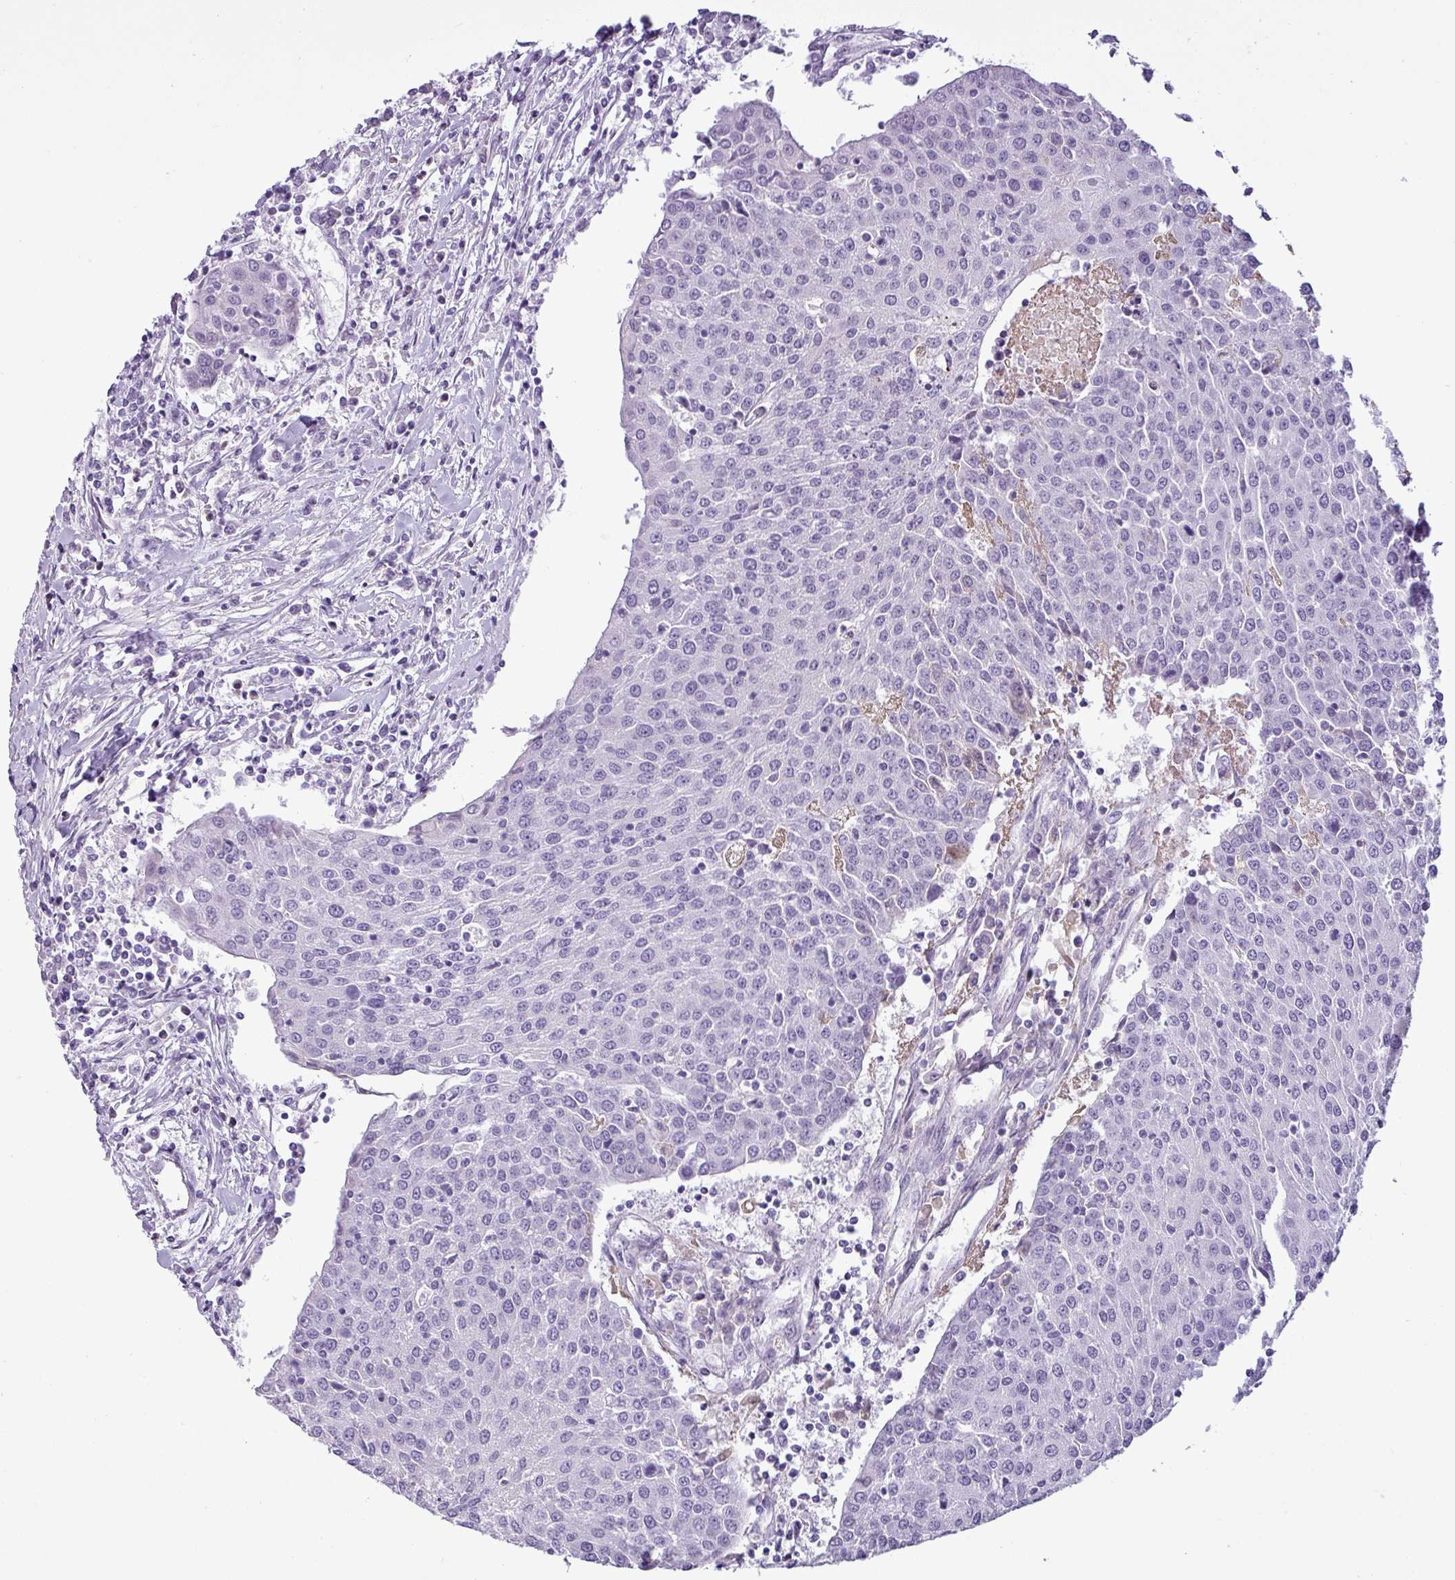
{"staining": {"intensity": "negative", "quantity": "none", "location": "none"}, "tissue": "urothelial cancer", "cell_type": "Tumor cells", "image_type": "cancer", "snomed": [{"axis": "morphology", "description": "Urothelial carcinoma, High grade"}, {"axis": "topography", "description": "Urinary bladder"}], "caption": "Immunohistochemical staining of urothelial cancer shows no significant positivity in tumor cells.", "gene": "CDH16", "patient": {"sex": "female", "age": 85}}